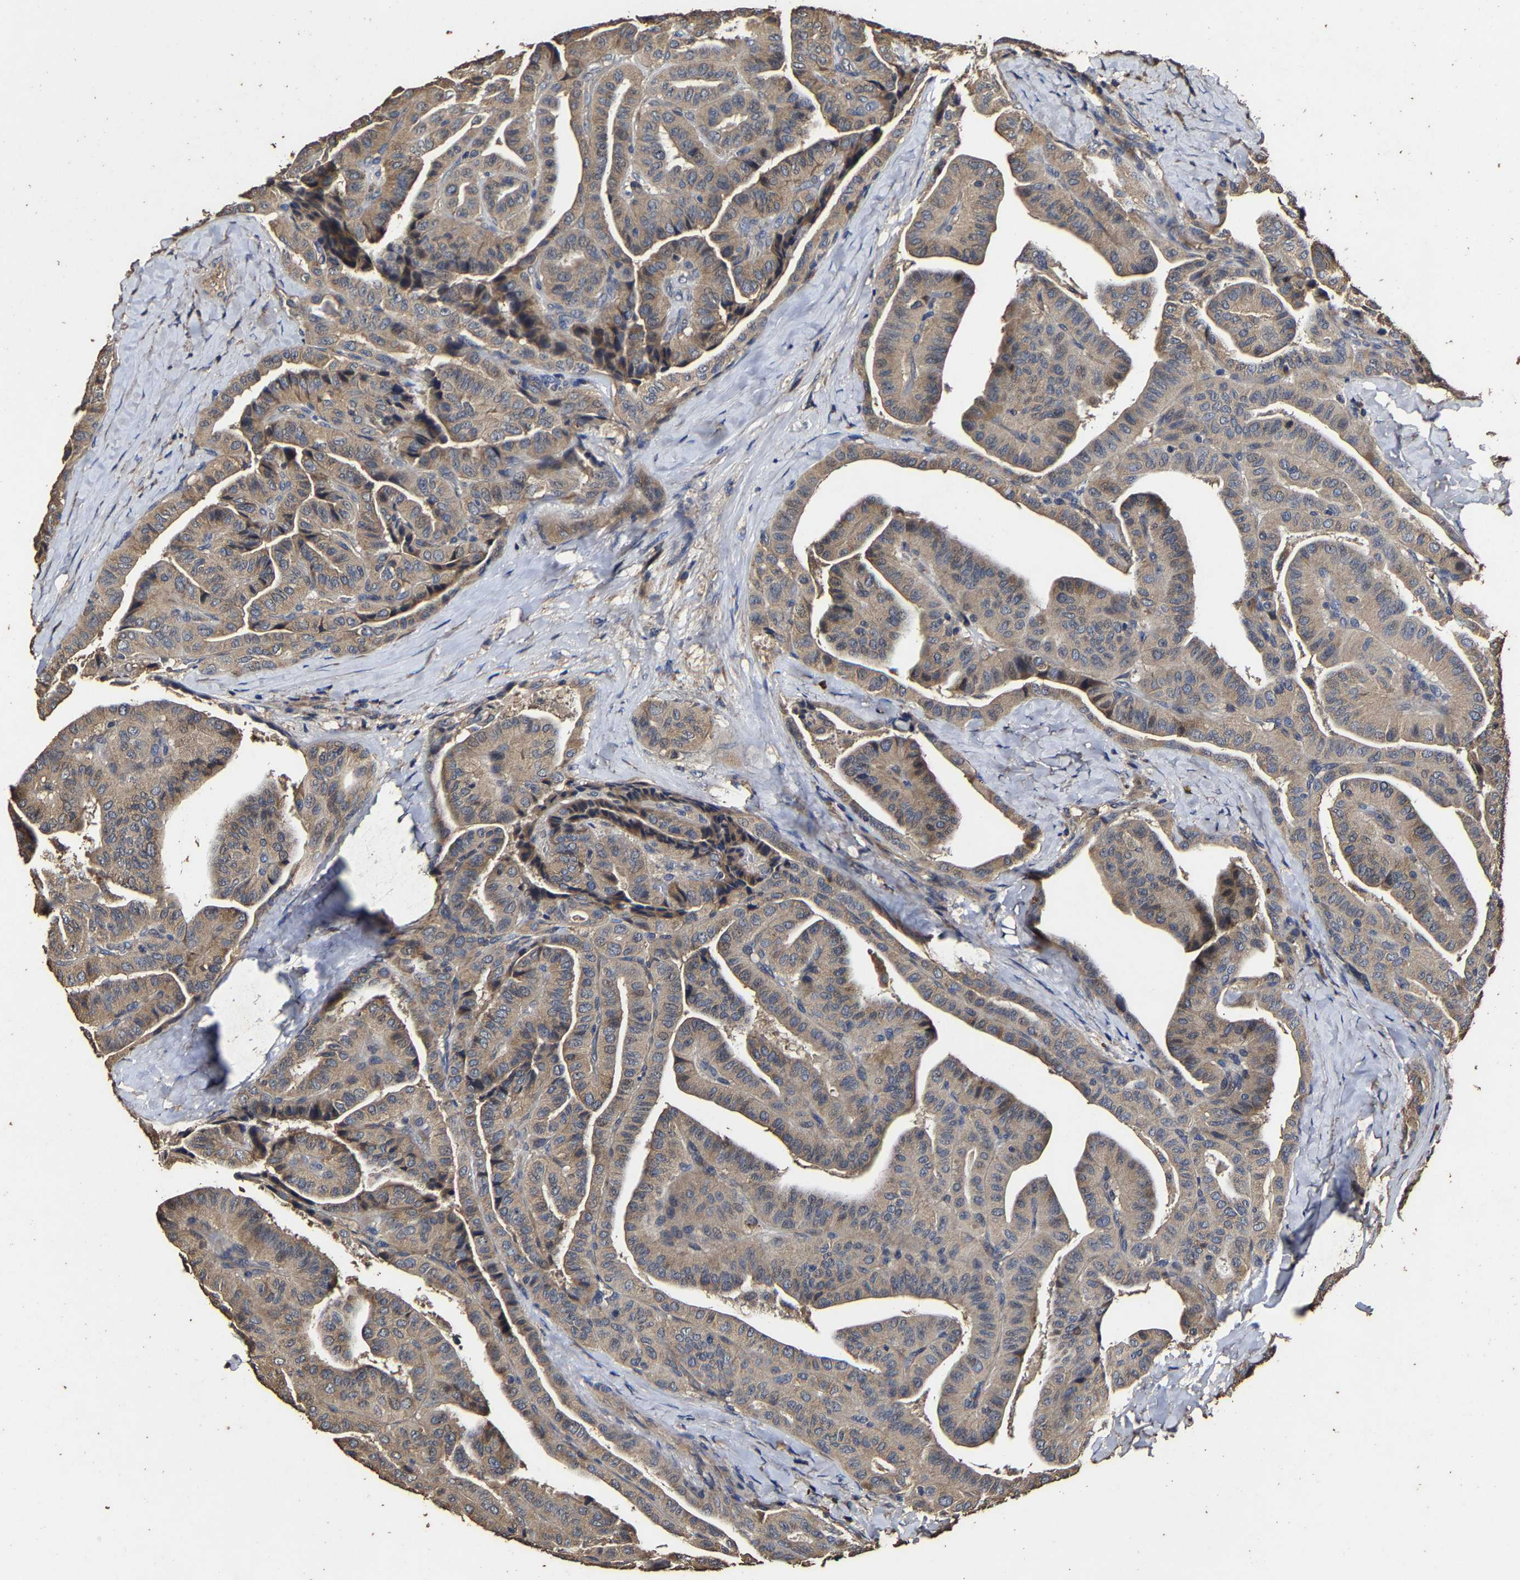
{"staining": {"intensity": "weak", "quantity": ">75%", "location": "cytoplasmic/membranous"}, "tissue": "thyroid cancer", "cell_type": "Tumor cells", "image_type": "cancer", "snomed": [{"axis": "morphology", "description": "Papillary adenocarcinoma, NOS"}, {"axis": "topography", "description": "Thyroid gland"}], "caption": "Weak cytoplasmic/membranous protein expression is present in approximately >75% of tumor cells in thyroid cancer.", "gene": "PPM1K", "patient": {"sex": "male", "age": 77}}